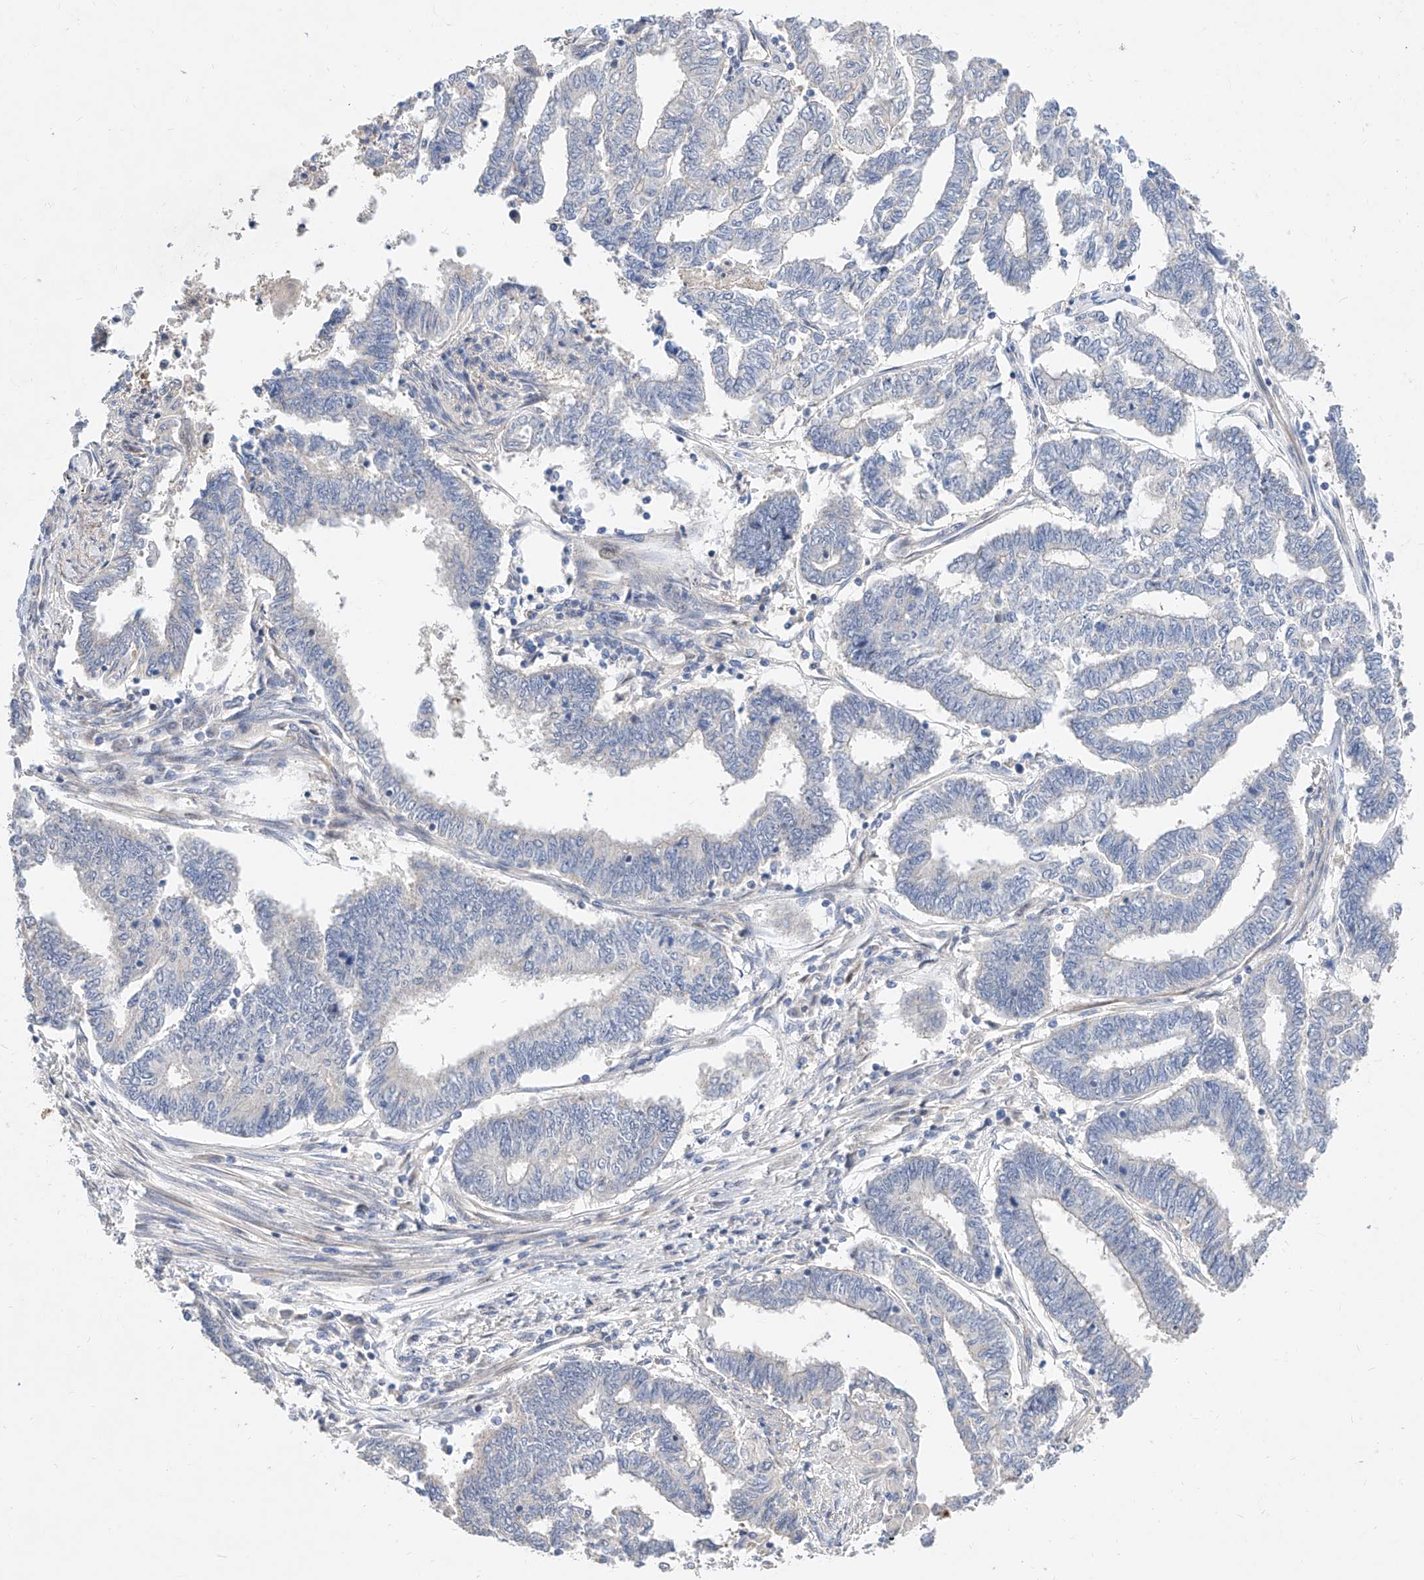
{"staining": {"intensity": "negative", "quantity": "none", "location": "none"}, "tissue": "endometrial cancer", "cell_type": "Tumor cells", "image_type": "cancer", "snomed": [{"axis": "morphology", "description": "Adenocarcinoma, NOS"}, {"axis": "topography", "description": "Uterus"}, {"axis": "topography", "description": "Endometrium"}], "caption": "A photomicrograph of human endometrial adenocarcinoma is negative for staining in tumor cells.", "gene": "FUCA2", "patient": {"sex": "female", "age": 70}}